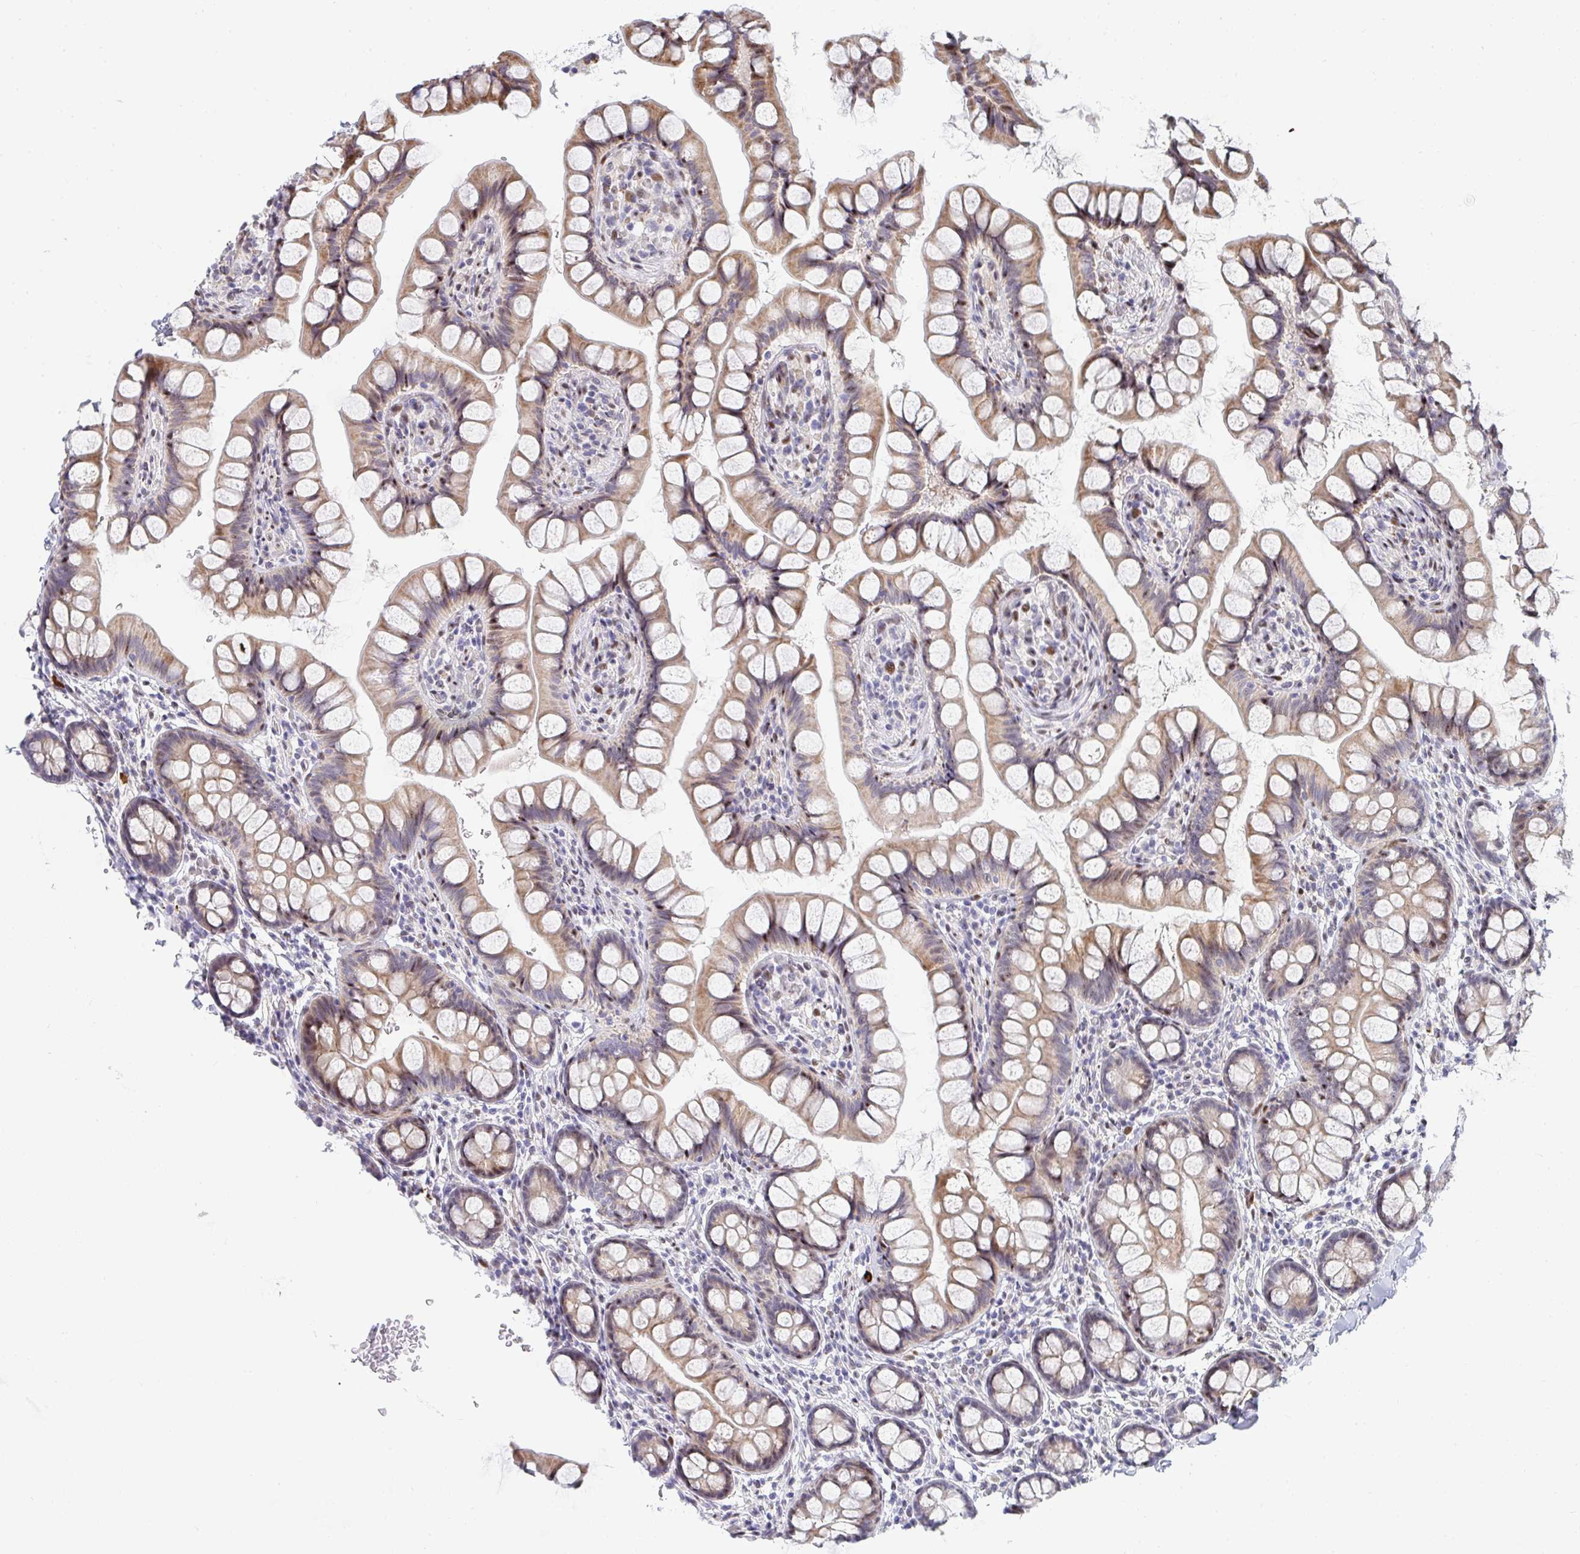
{"staining": {"intensity": "moderate", "quantity": "25%-75%", "location": "cytoplasmic/membranous,nuclear"}, "tissue": "small intestine", "cell_type": "Glandular cells", "image_type": "normal", "snomed": [{"axis": "morphology", "description": "Normal tissue, NOS"}, {"axis": "topography", "description": "Small intestine"}], "caption": "The histopathology image shows immunohistochemical staining of normal small intestine. There is moderate cytoplasmic/membranous,nuclear staining is seen in about 25%-75% of glandular cells.", "gene": "ZIC3", "patient": {"sex": "male", "age": 70}}